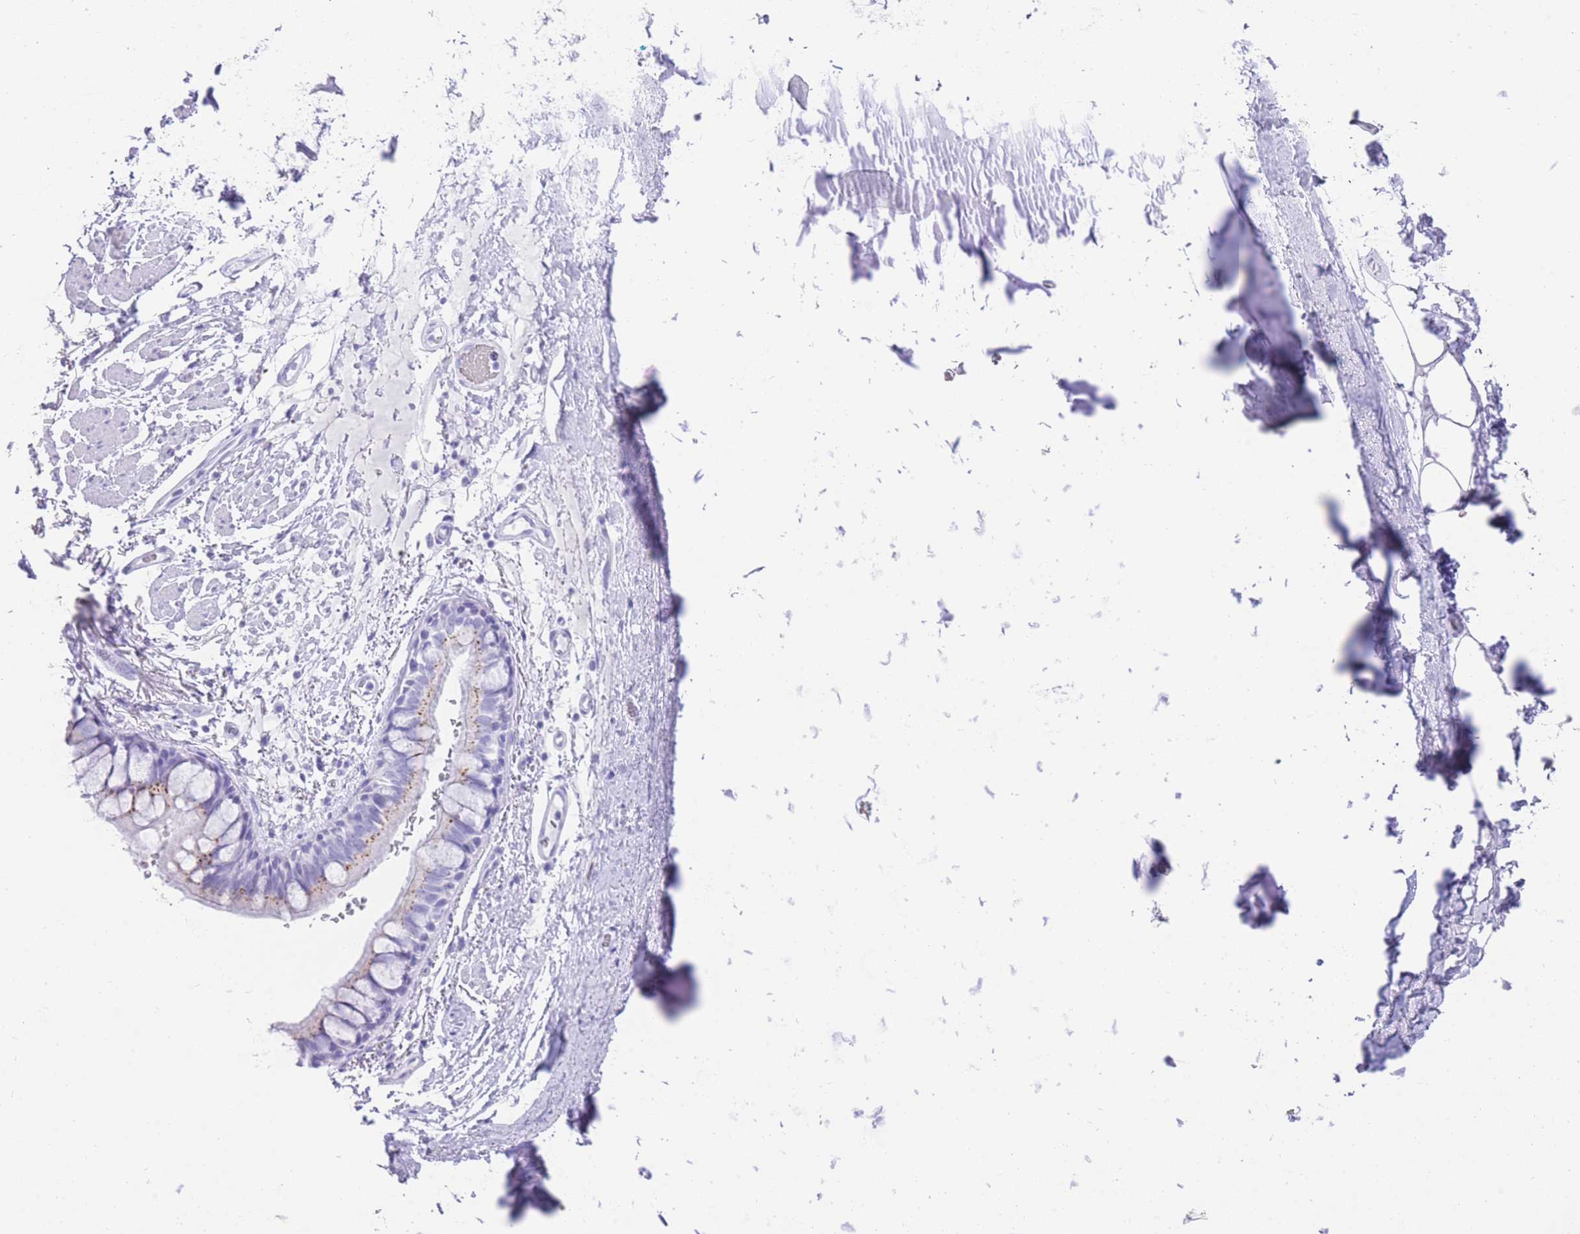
{"staining": {"intensity": "moderate", "quantity": "25%-75%", "location": "cytoplasmic/membranous"}, "tissue": "bronchus", "cell_type": "Respiratory epithelial cells", "image_type": "normal", "snomed": [{"axis": "morphology", "description": "Normal tissue, NOS"}, {"axis": "topography", "description": "Bronchus"}], "caption": "Immunohistochemistry of unremarkable human bronchus demonstrates medium levels of moderate cytoplasmic/membranous expression in about 25%-75% of respiratory epithelial cells.", "gene": "ELOA2", "patient": {"sex": "male", "age": 70}}